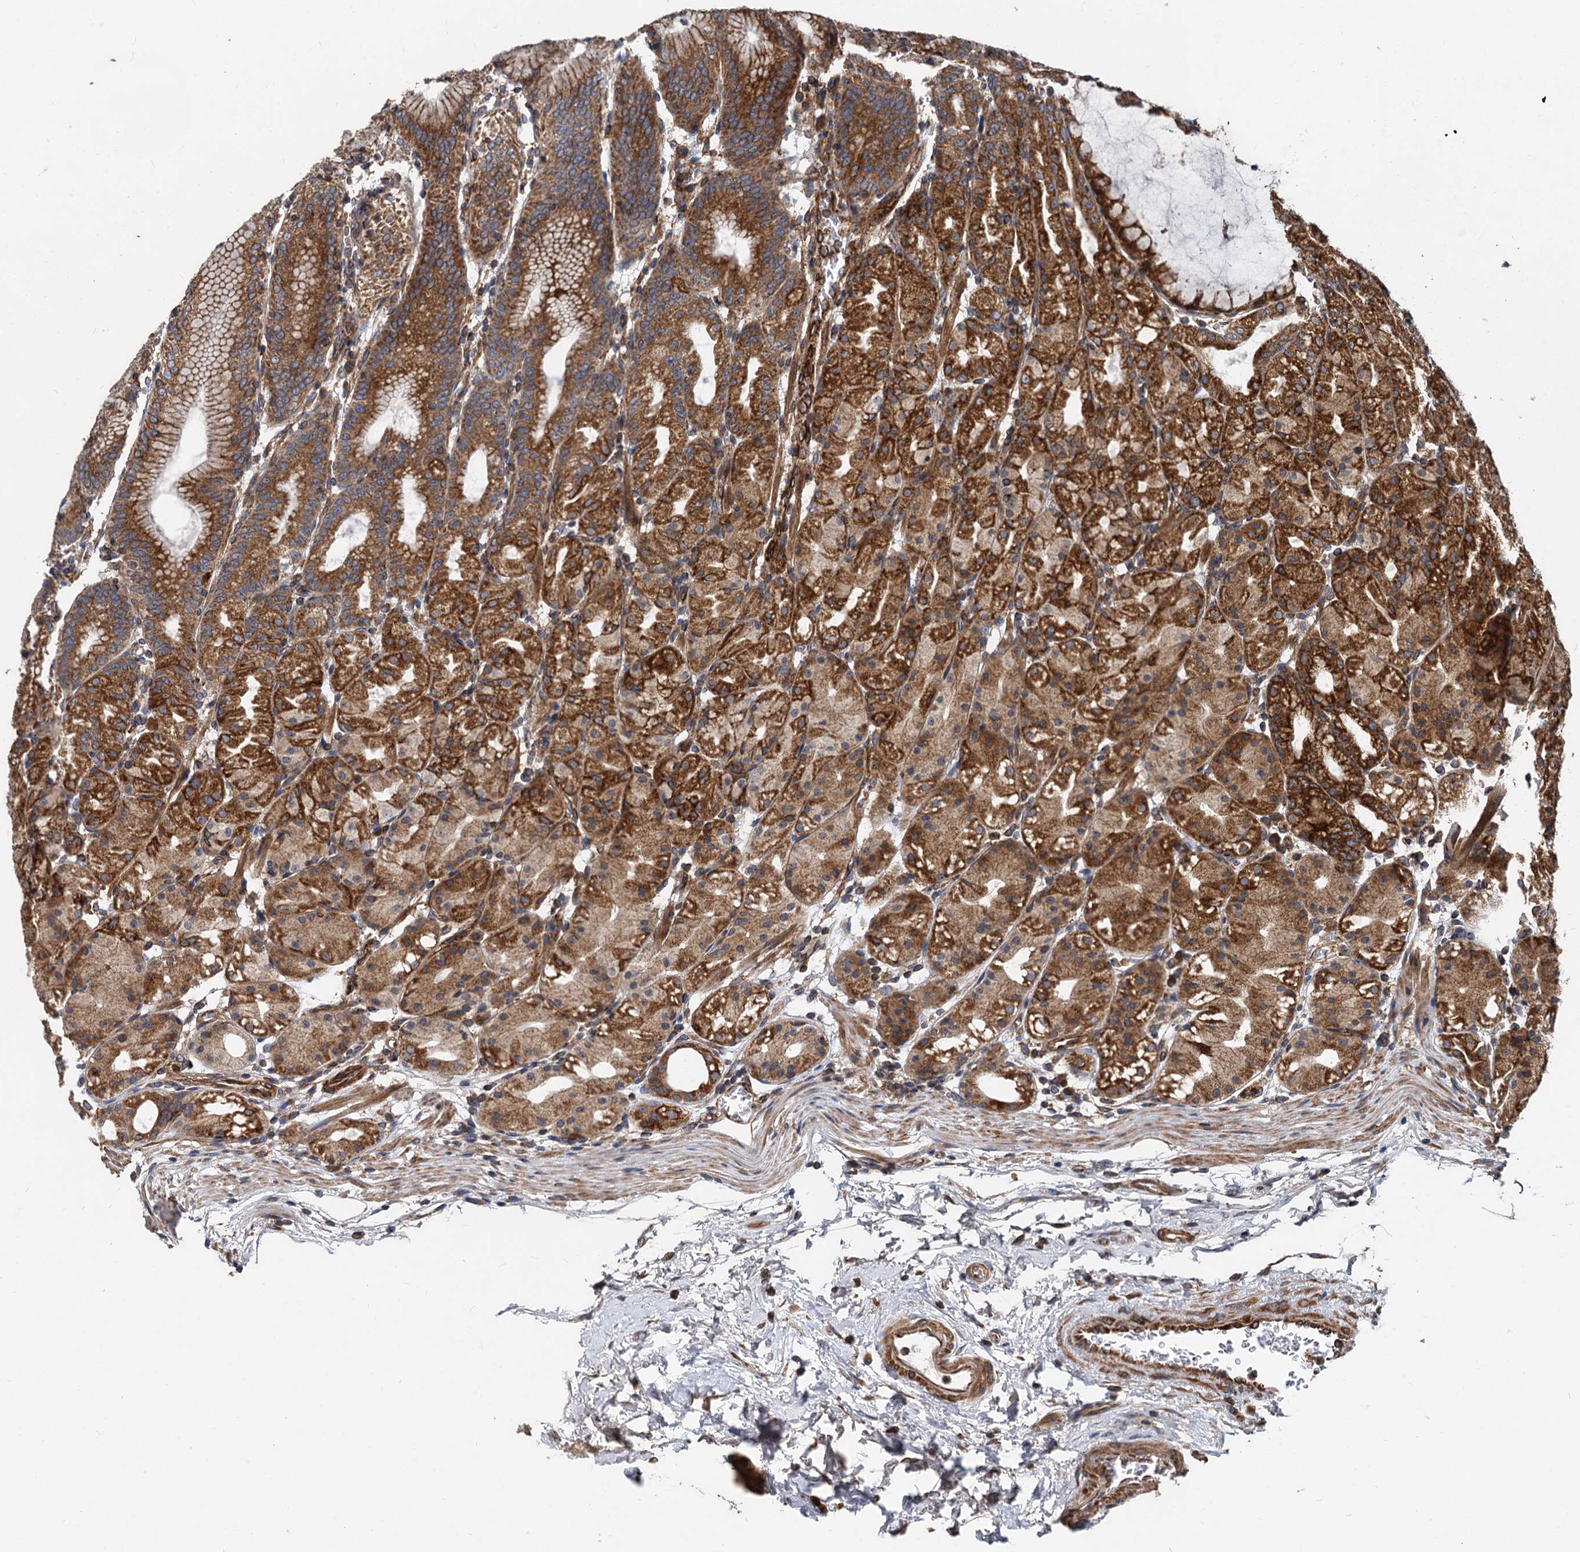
{"staining": {"intensity": "strong", "quantity": ">75%", "location": "cytoplasmic/membranous"}, "tissue": "stomach", "cell_type": "Glandular cells", "image_type": "normal", "snomed": [{"axis": "morphology", "description": "Normal tissue, NOS"}, {"axis": "topography", "description": "Stomach, upper"}], "caption": "Immunohistochemical staining of unremarkable stomach displays high levels of strong cytoplasmic/membranous expression in about >75% of glandular cells.", "gene": "STIM1", "patient": {"sex": "male", "age": 48}}